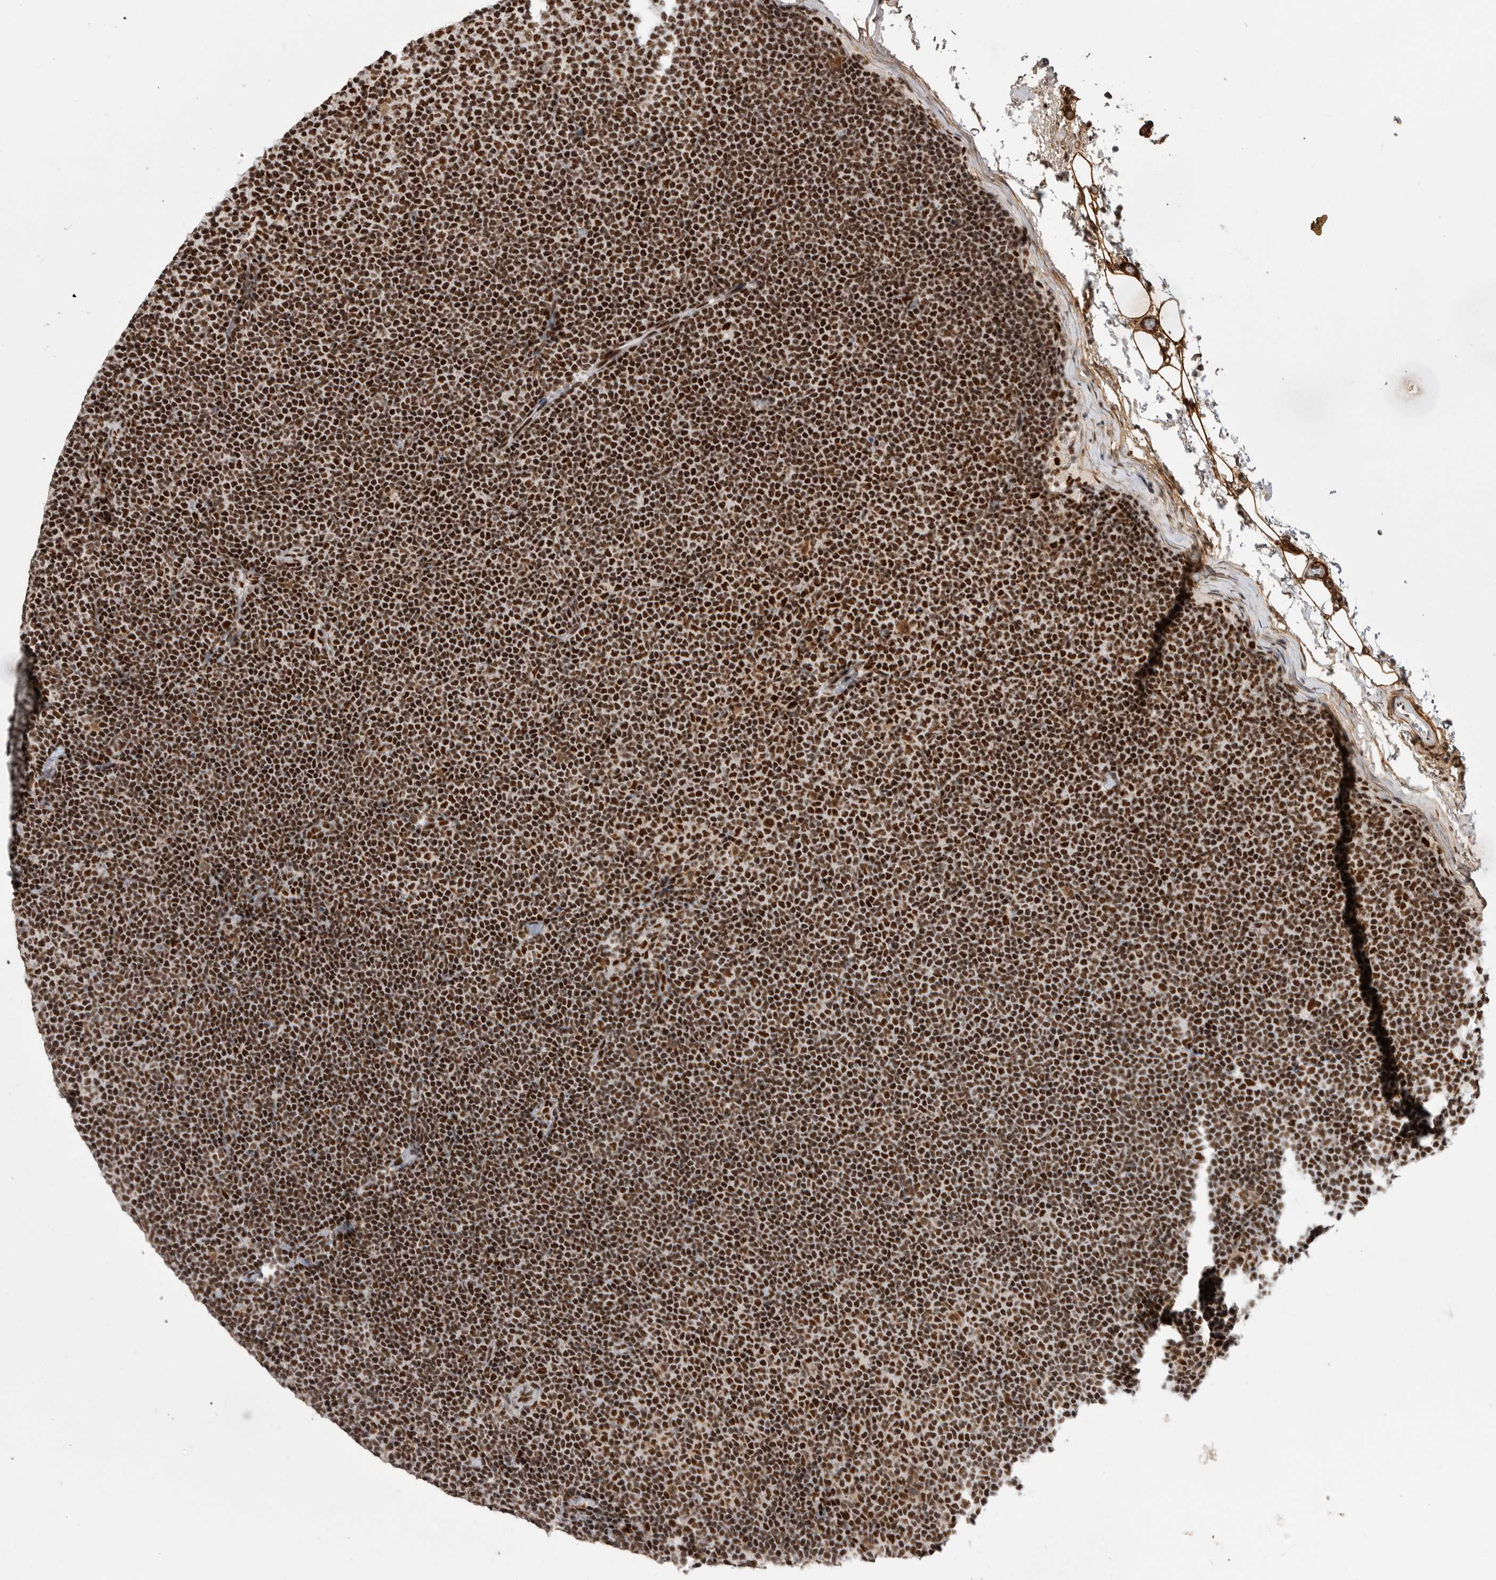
{"staining": {"intensity": "strong", "quantity": ">75%", "location": "nuclear"}, "tissue": "lymphoma", "cell_type": "Tumor cells", "image_type": "cancer", "snomed": [{"axis": "morphology", "description": "Malignant lymphoma, non-Hodgkin's type, Low grade"}, {"axis": "topography", "description": "Lymph node"}], "caption": "Immunohistochemistry (DAB (3,3'-diaminobenzidine)) staining of human low-grade malignant lymphoma, non-Hodgkin's type reveals strong nuclear protein positivity in about >75% of tumor cells. Nuclei are stained in blue.", "gene": "PPP1R8", "patient": {"sex": "female", "age": 53}}